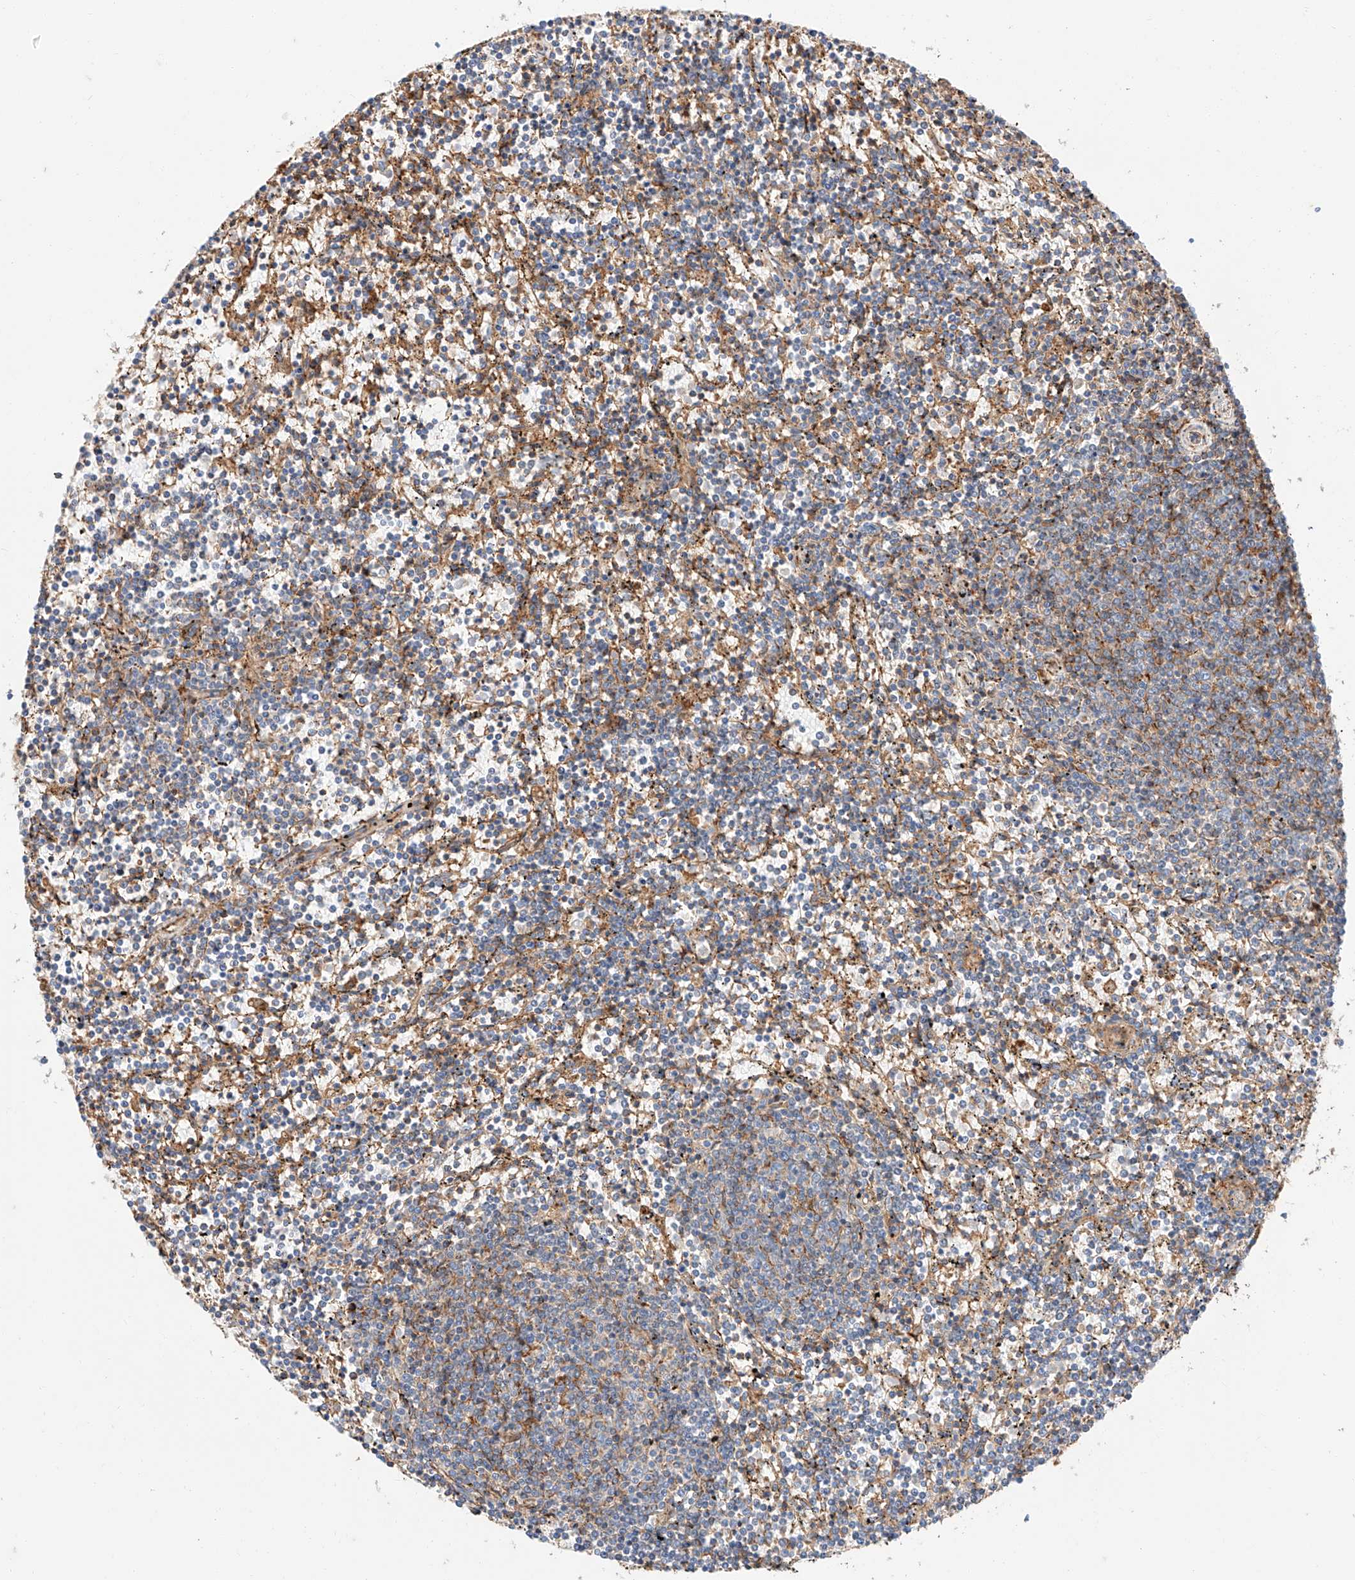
{"staining": {"intensity": "weak", "quantity": "<25%", "location": "cytoplasmic/membranous"}, "tissue": "lymphoma", "cell_type": "Tumor cells", "image_type": "cancer", "snomed": [{"axis": "morphology", "description": "Malignant lymphoma, non-Hodgkin's type, Low grade"}, {"axis": "topography", "description": "Spleen"}], "caption": "Immunohistochemistry photomicrograph of neoplastic tissue: malignant lymphoma, non-Hodgkin's type (low-grade) stained with DAB displays no significant protein expression in tumor cells.", "gene": "HAUS4", "patient": {"sex": "female", "age": 50}}